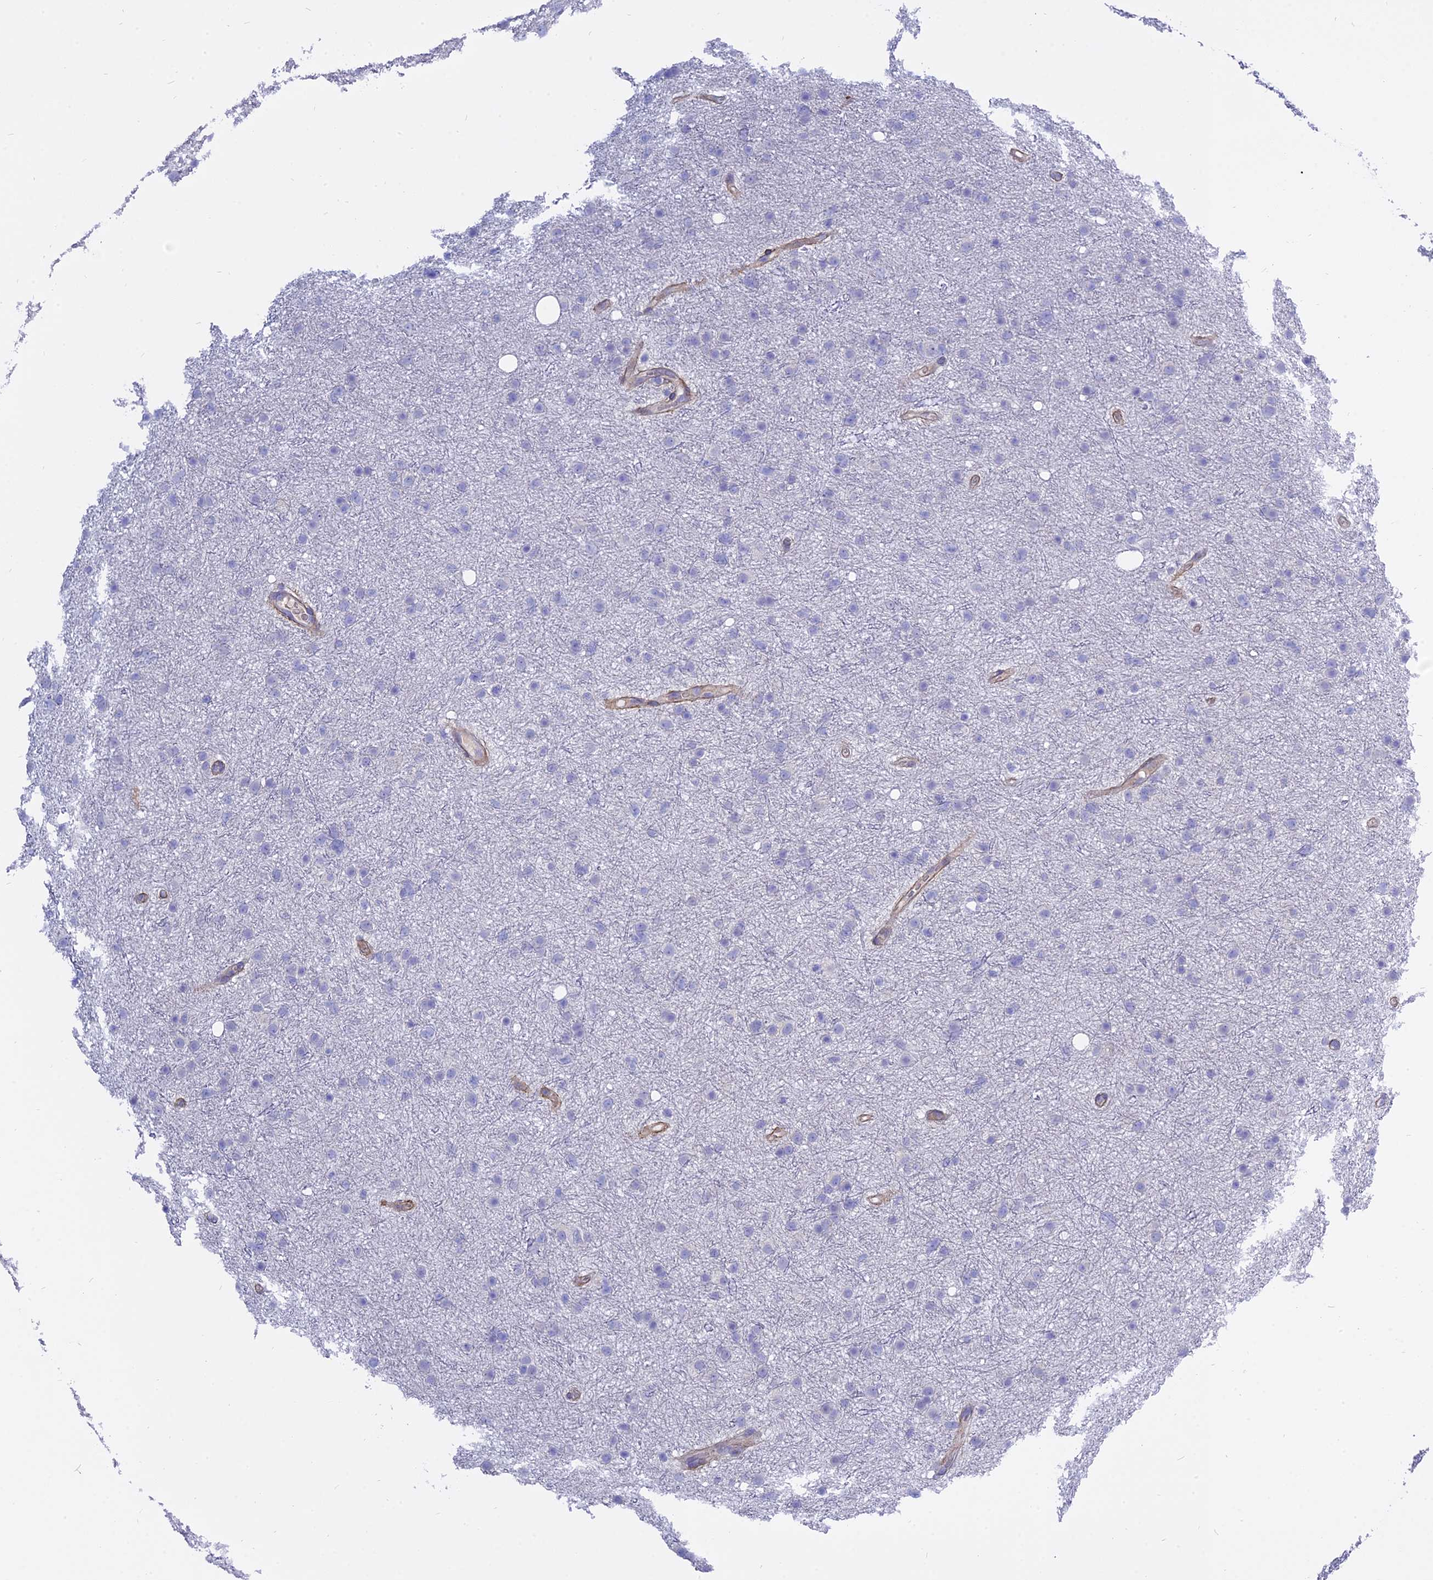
{"staining": {"intensity": "negative", "quantity": "none", "location": "none"}, "tissue": "glioma", "cell_type": "Tumor cells", "image_type": "cancer", "snomed": [{"axis": "morphology", "description": "Glioma, malignant, Low grade"}, {"axis": "topography", "description": "Cerebral cortex"}], "caption": "Image shows no significant protein staining in tumor cells of malignant glioma (low-grade). Nuclei are stained in blue.", "gene": "MBD3L1", "patient": {"sex": "female", "age": 39}}